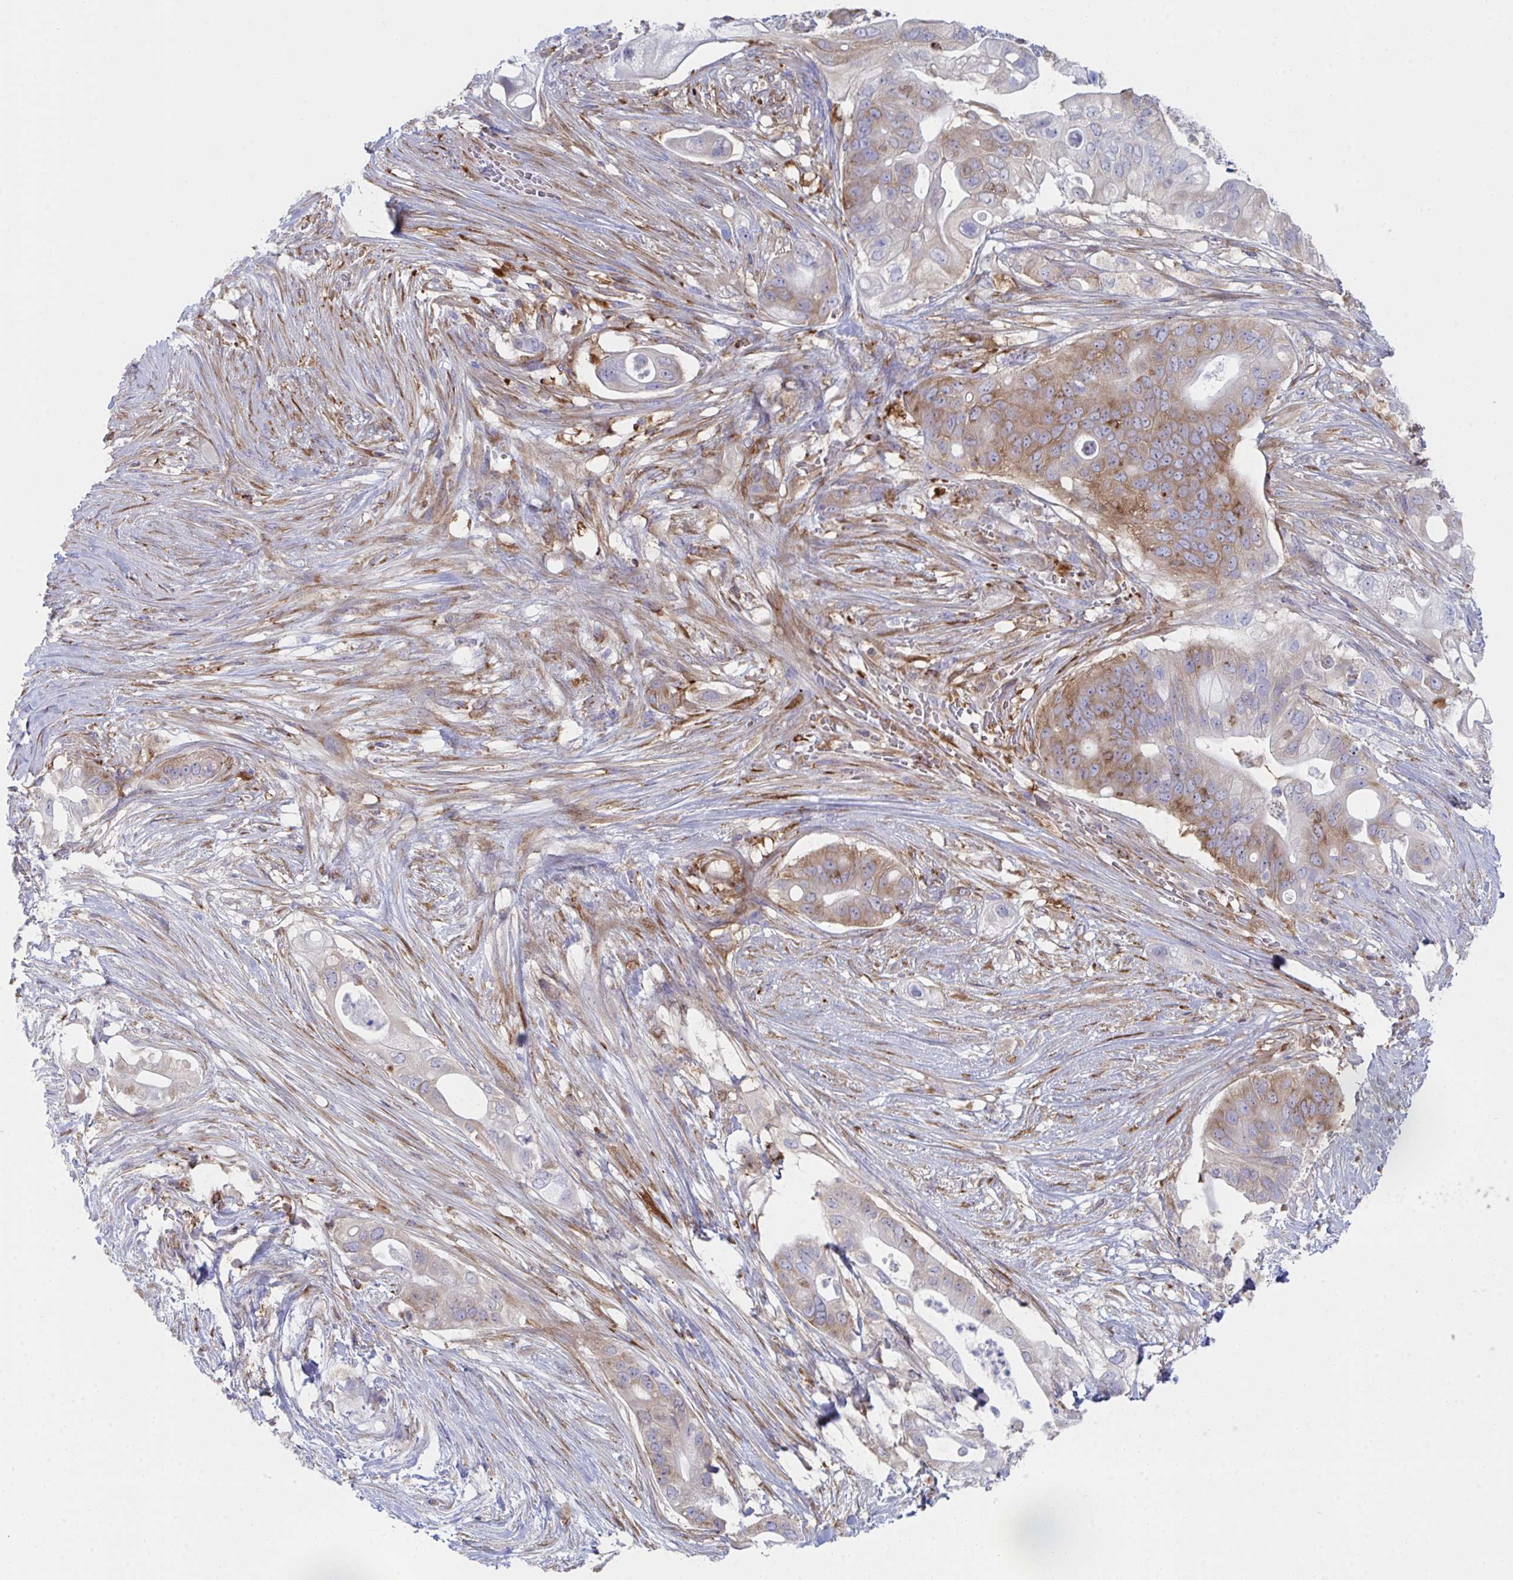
{"staining": {"intensity": "moderate", "quantity": "<25%", "location": "cytoplasmic/membranous"}, "tissue": "pancreatic cancer", "cell_type": "Tumor cells", "image_type": "cancer", "snomed": [{"axis": "morphology", "description": "Adenocarcinoma, NOS"}, {"axis": "topography", "description": "Pancreas"}], "caption": "About <25% of tumor cells in pancreatic cancer (adenocarcinoma) demonstrate moderate cytoplasmic/membranous protein staining as visualized by brown immunohistochemical staining.", "gene": "WNK1", "patient": {"sex": "female", "age": 72}}